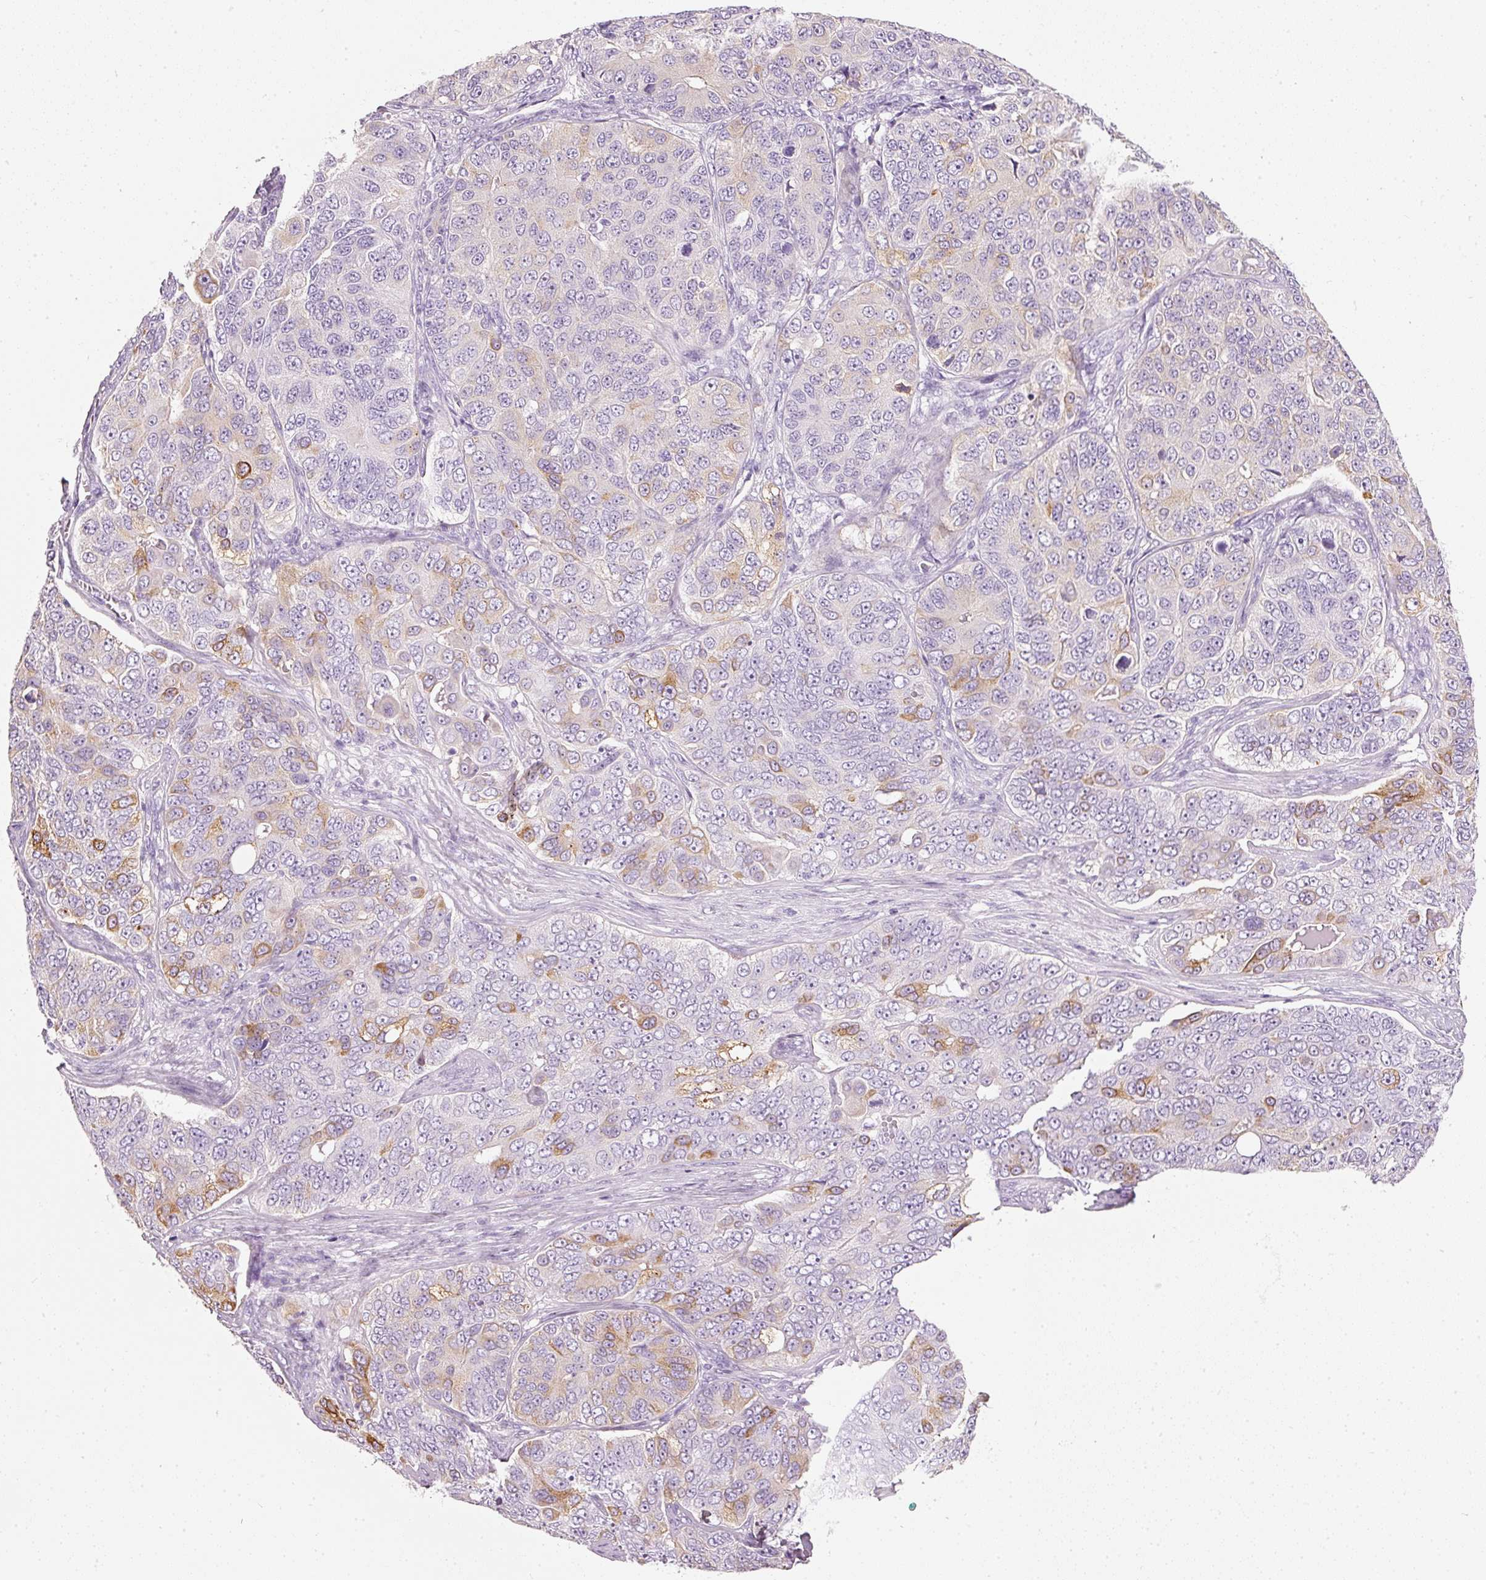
{"staining": {"intensity": "moderate", "quantity": "<25%", "location": "cytoplasmic/membranous"}, "tissue": "ovarian cancer", "cell_type": "Tumor cells", "image_type": "cancer", "snomed": [{"axis": "morphology", "description": "Carcinoma, endometroid"}, {"axis": "topography", "description": "Ovary"}], "caption": "DAB (3,3'-diaminobenzidine) immunohistochemical staining of ovarian cancer (endometroid carcinoma) displays moderate cytoplasmic/membranous protein expression in about <25% of tumor cells. The protein of interest is shown in brown color, while the nuclei are stained blue.", "gene": "PDXDC1", "patient": {"sex": "female", "age": 51}}